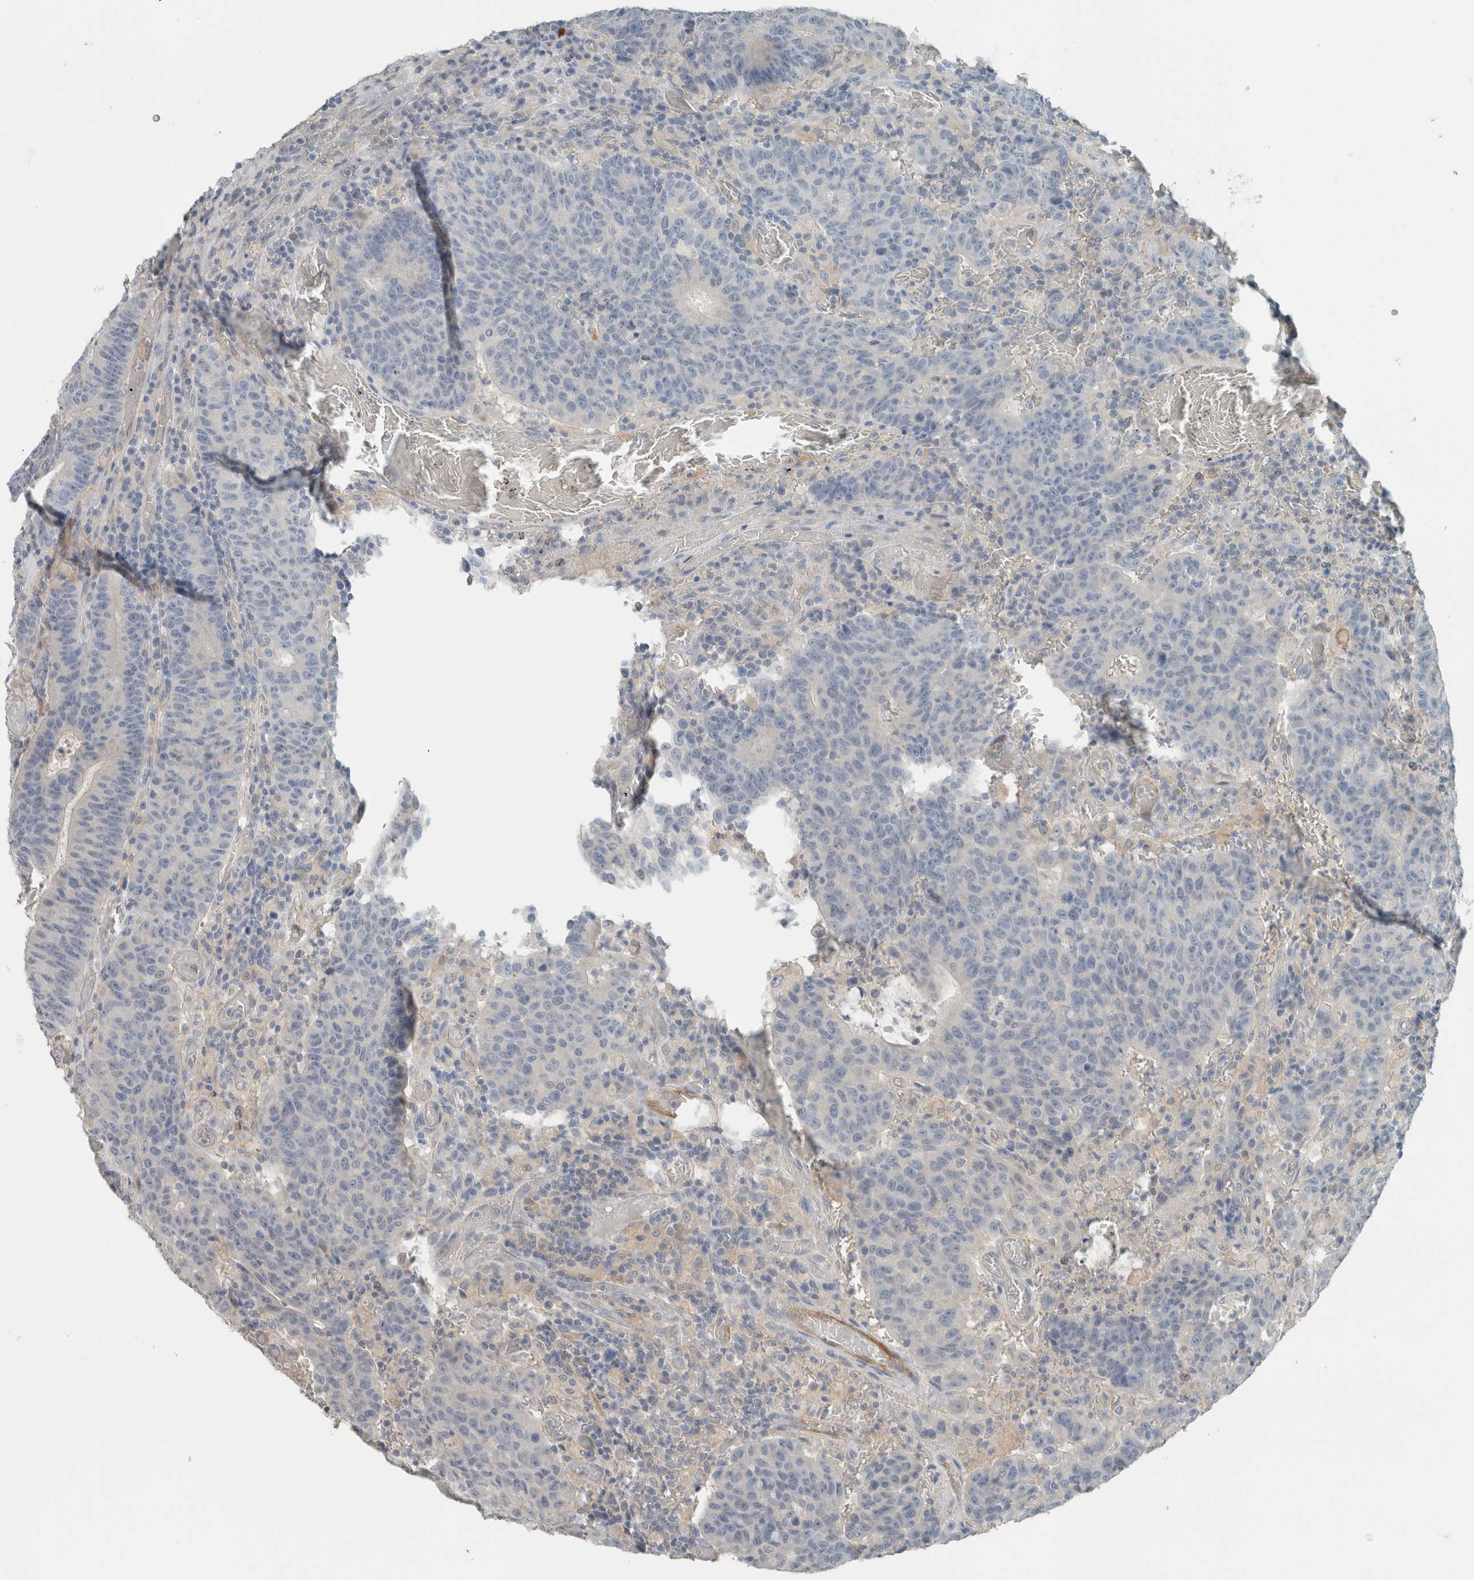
{"staining": {"intensity": "negative", "quantity": "none", "location": "none"}, "tissue": "colorectal cancer", "cell_type": "Tumor cells", "image_type": "cancer", "snomed": [{"axis": "morphology", "description": "Adenocarcinoma, NOS"}, {"axis": "topography", "description": "Colon"}], "caption": "An IHC image of colorectal cancer (adenocarcinoma) is shown. There is no staining in tumor cells of colorectal cancer (adenocarcinoma). (DAB (3,3'-diaminobenzidine) immunohistochemistry (IHC), high magnification).", "gene": "SCIN", "patient": {"sex": "female", "age": 75}}